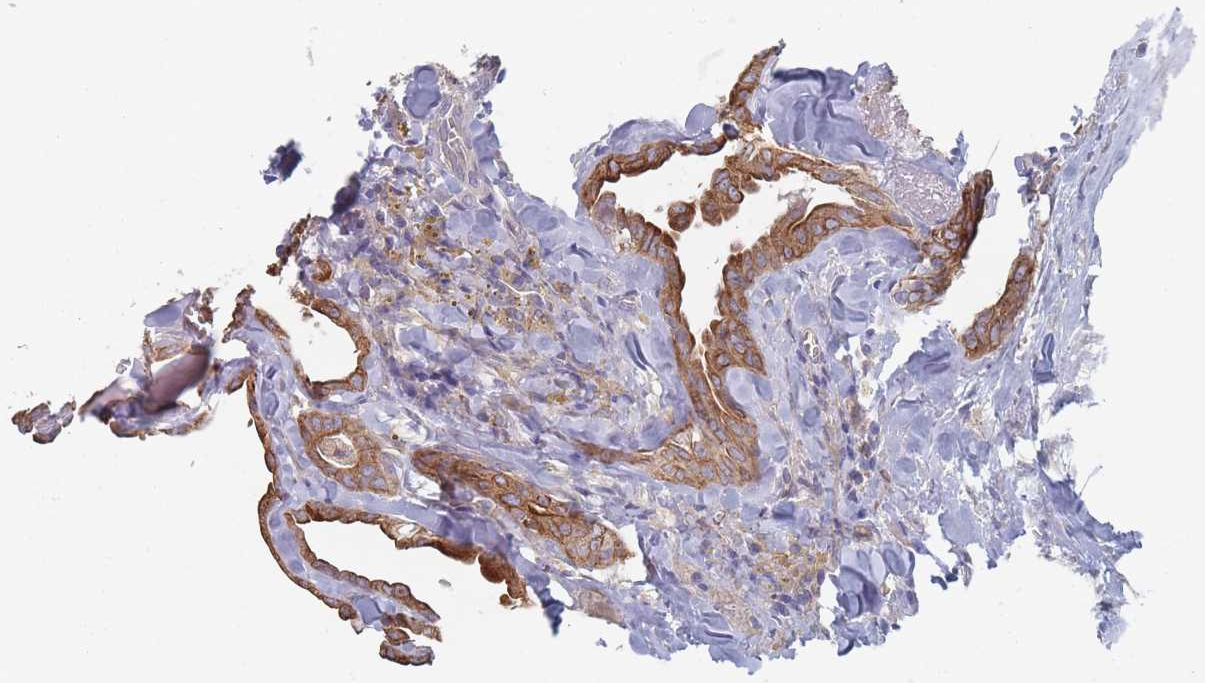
{"staining": {"intensity": "strong", "quantity": ">75%", "location": "cytoplasmic/membranous"}, "tissue": "thyroid cancer", "cell_type": "Tumor cells", "image_type": "cancer", "snomed": [{"axis": "morphology", "description": "Papillary adenocarcinoma, NOS"}, {"axis": "topography", "description": "Thyroid gland"}], "caption": "Thyroid papillary adenocarcinoma stained with DAB immunohistochemistry (IHC) reveals high levels of strong cytoplasmic/membranous positivity in about >75% of tumor cells.", "gene": "EFCC1", "patient": {"sex": "male", "age": 52}}